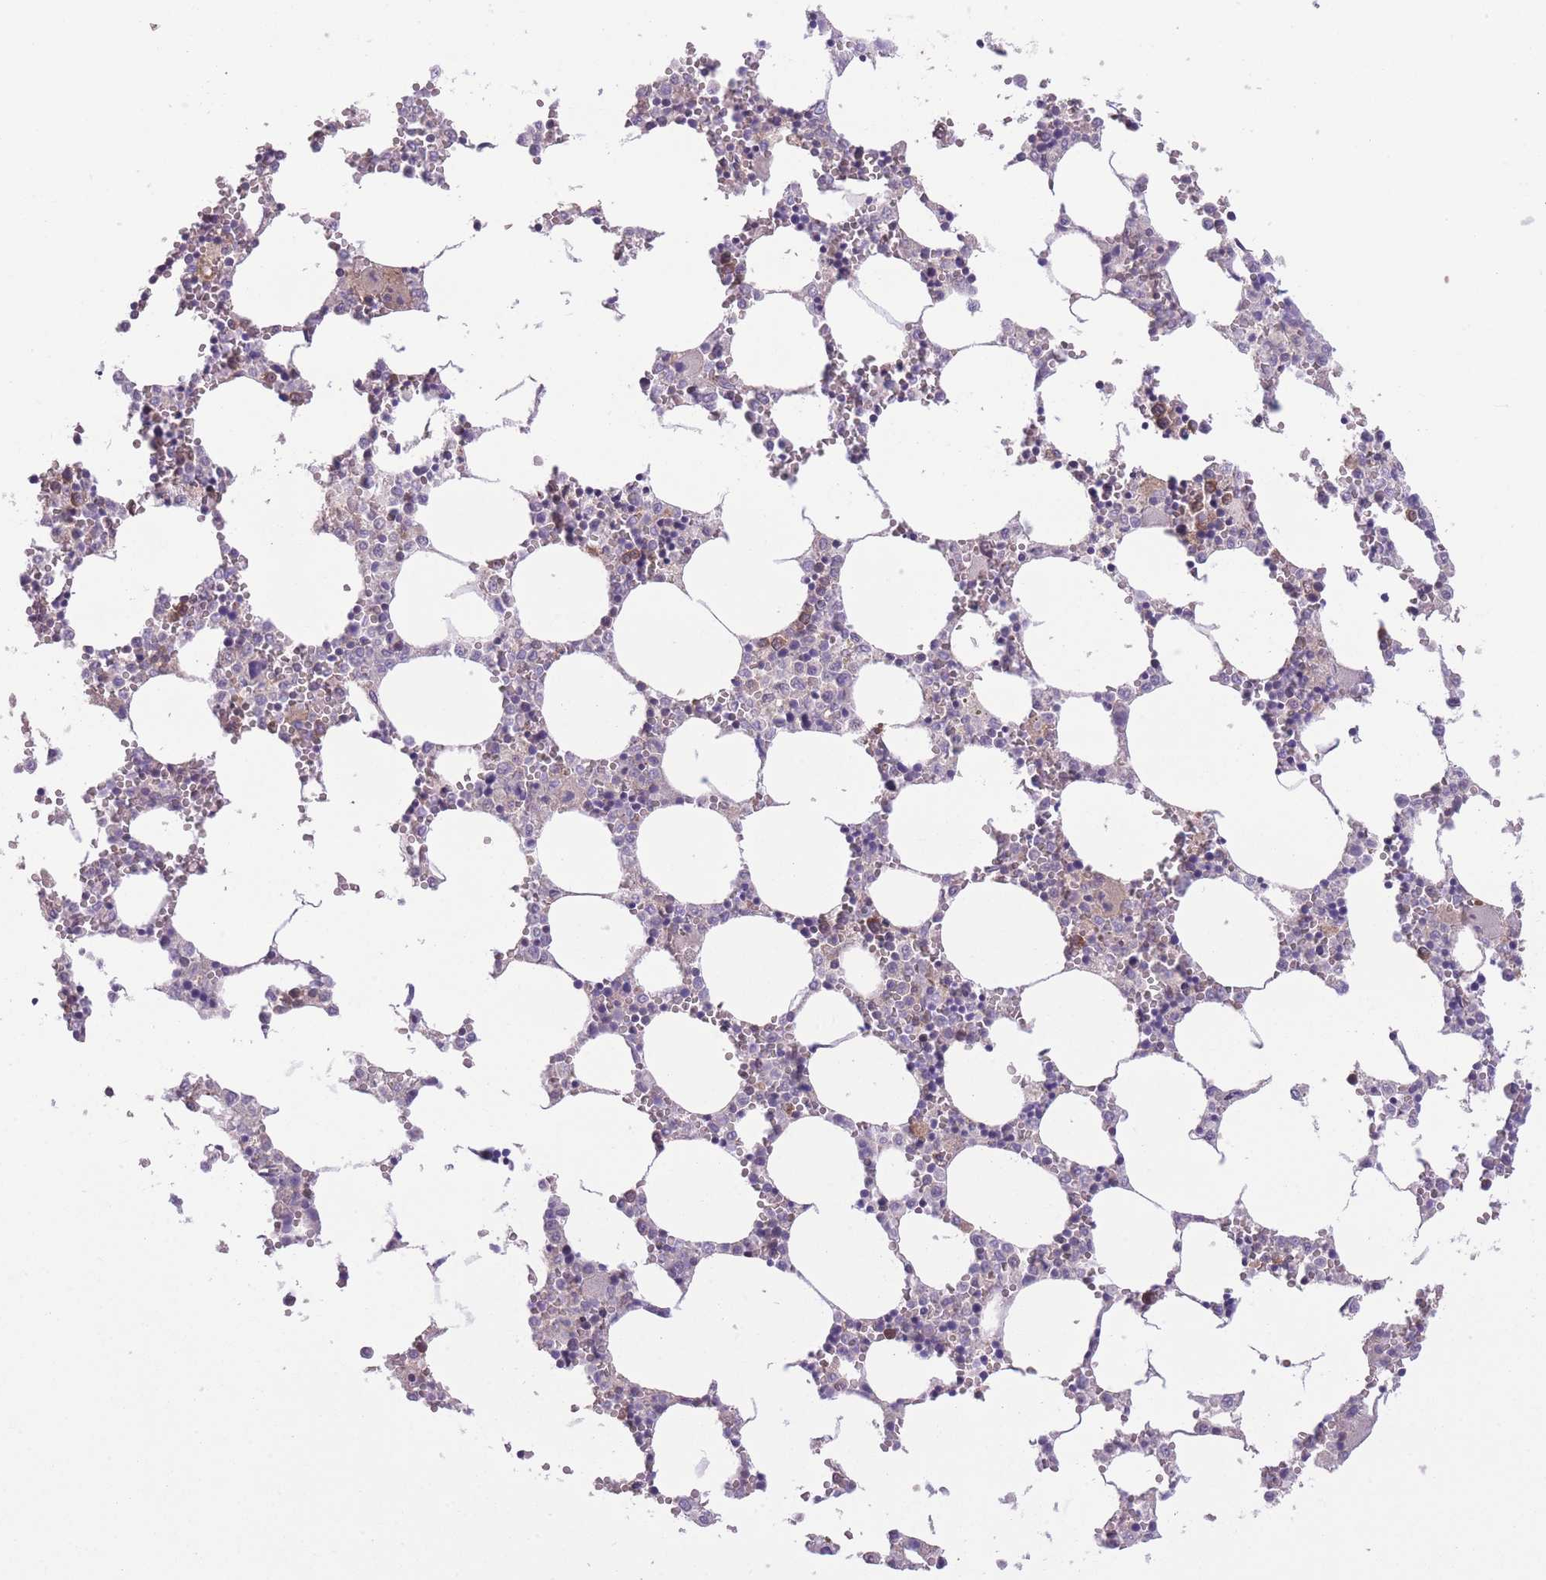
{"staining": {"intensity": "moderate", "quantity": "<25%", "location": "cytoplasmic/membranous"}, "tissue": "bone marrow", "cell_type": "Hematopoietic cells", "image_type": "normal", "snomed": [{"axis": "morphology", "description": "Normal tissue, NOS"}, {"axis": "topography", "description": "Bone marrow"}], "caption": "Hematopoietic cells show moderate cytoplasmic/membranous positivity in approximately <25% of cells in unremarkable bone marrow. Immunohistochemistry (ihc) stains the protein of interest in brown and the nuclei are stained blue.", "gene": "CCT6A", "patient": {"sex": "female", "age": 64}}